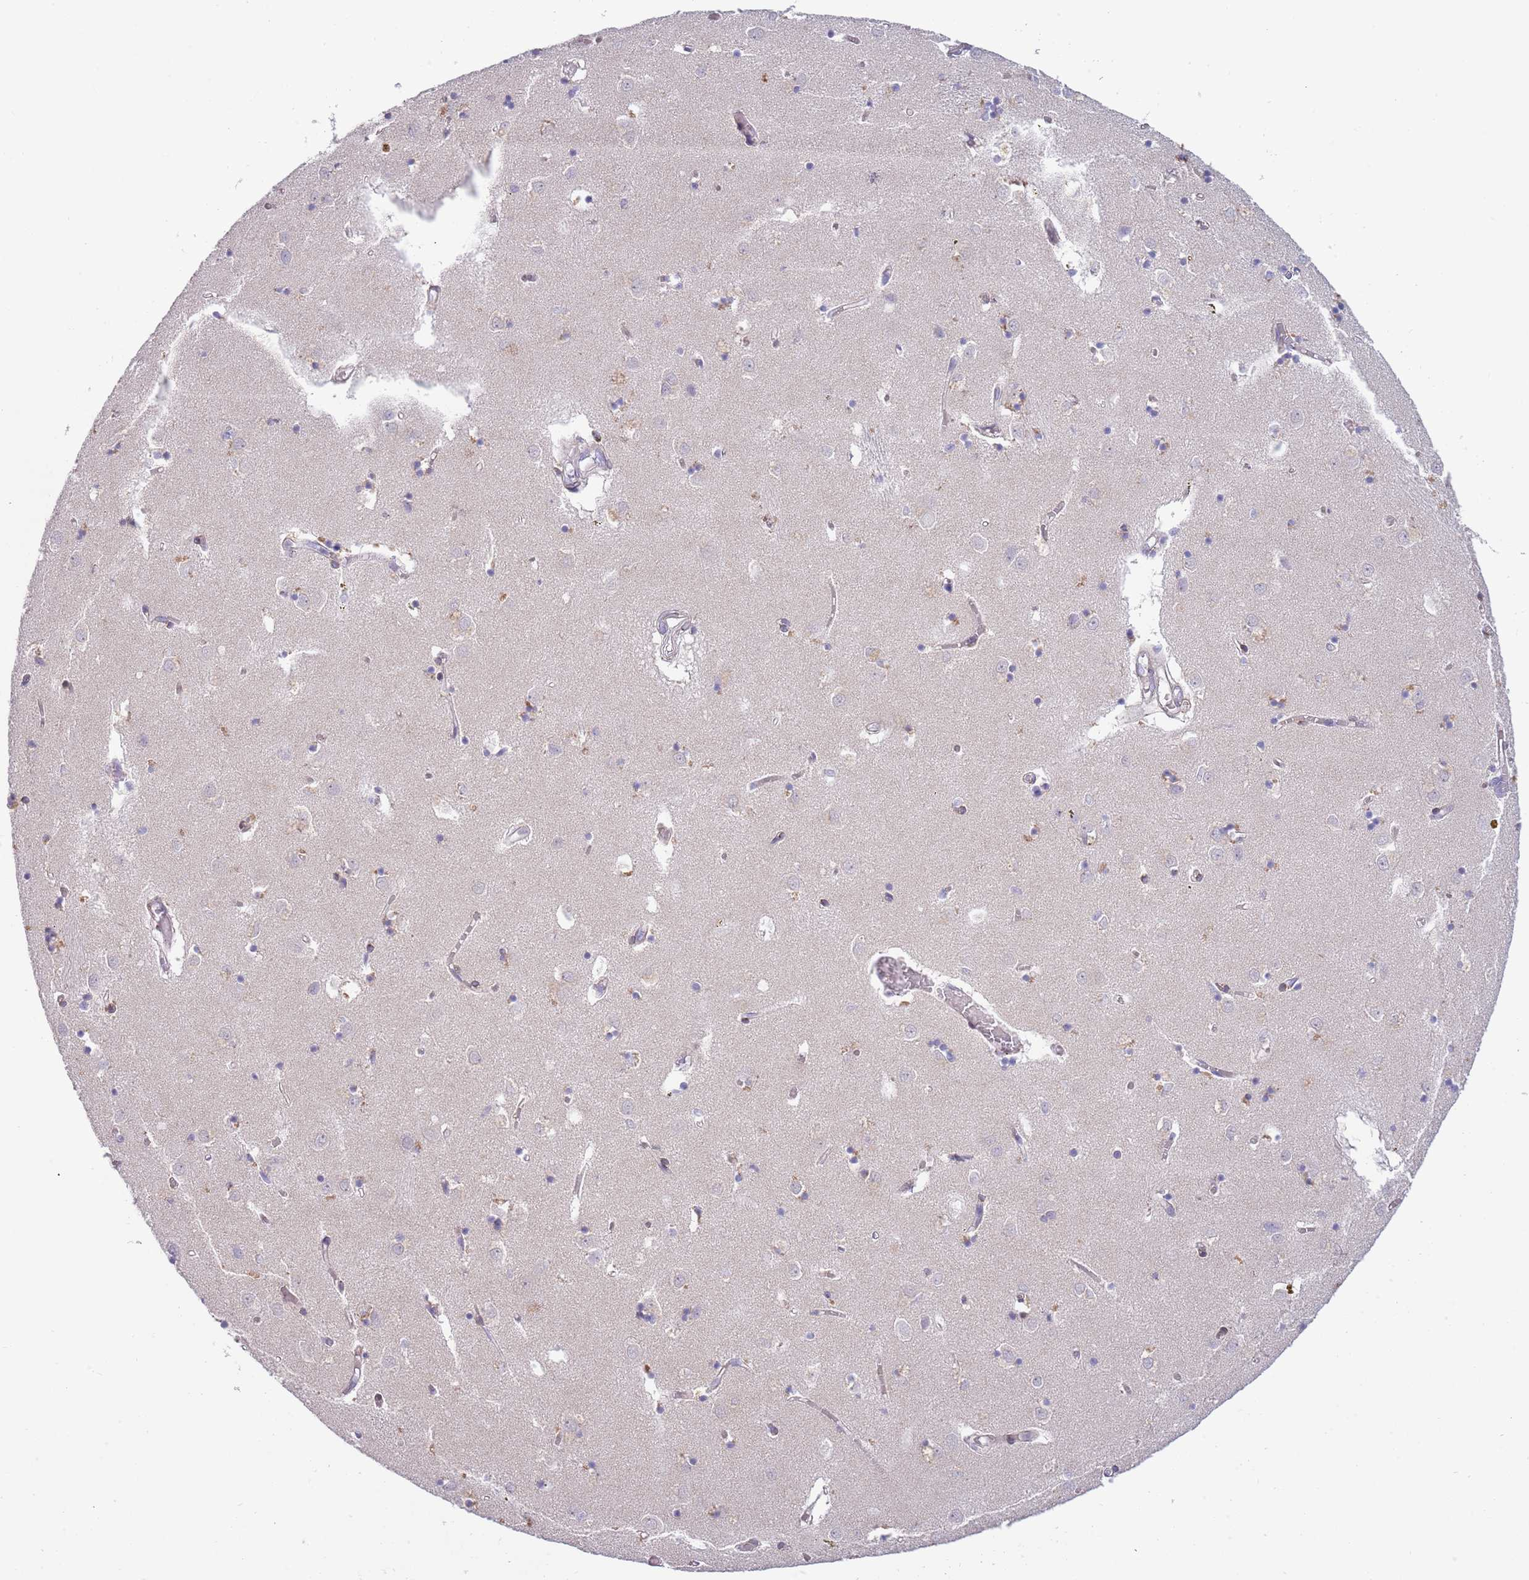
{"staining": {"intensity": "negative", "quantity": "none", "location": "none"}, "tissue": "caudate", "cell_type": "Glial cells", "image_type": "normal", "snomed": [{"axis": "morphology", "description": "Normal tissue, NOS"}, {"axis": "topography", "description": "Lateral ventricle wall"}], "caption": "Immunohistochemistry (IHC) of unremarkable human caudate demonstrates no positivity in glial cells. The staining was performed using DAB (3,3'-diaminobenzidine) to visualize the protein expression in brown, while the nuclei were stained in blue with hematoxylin (Magnification: 20x).", "gene": "PIMREG", "patient": {"sex": "male", "age": 70}}